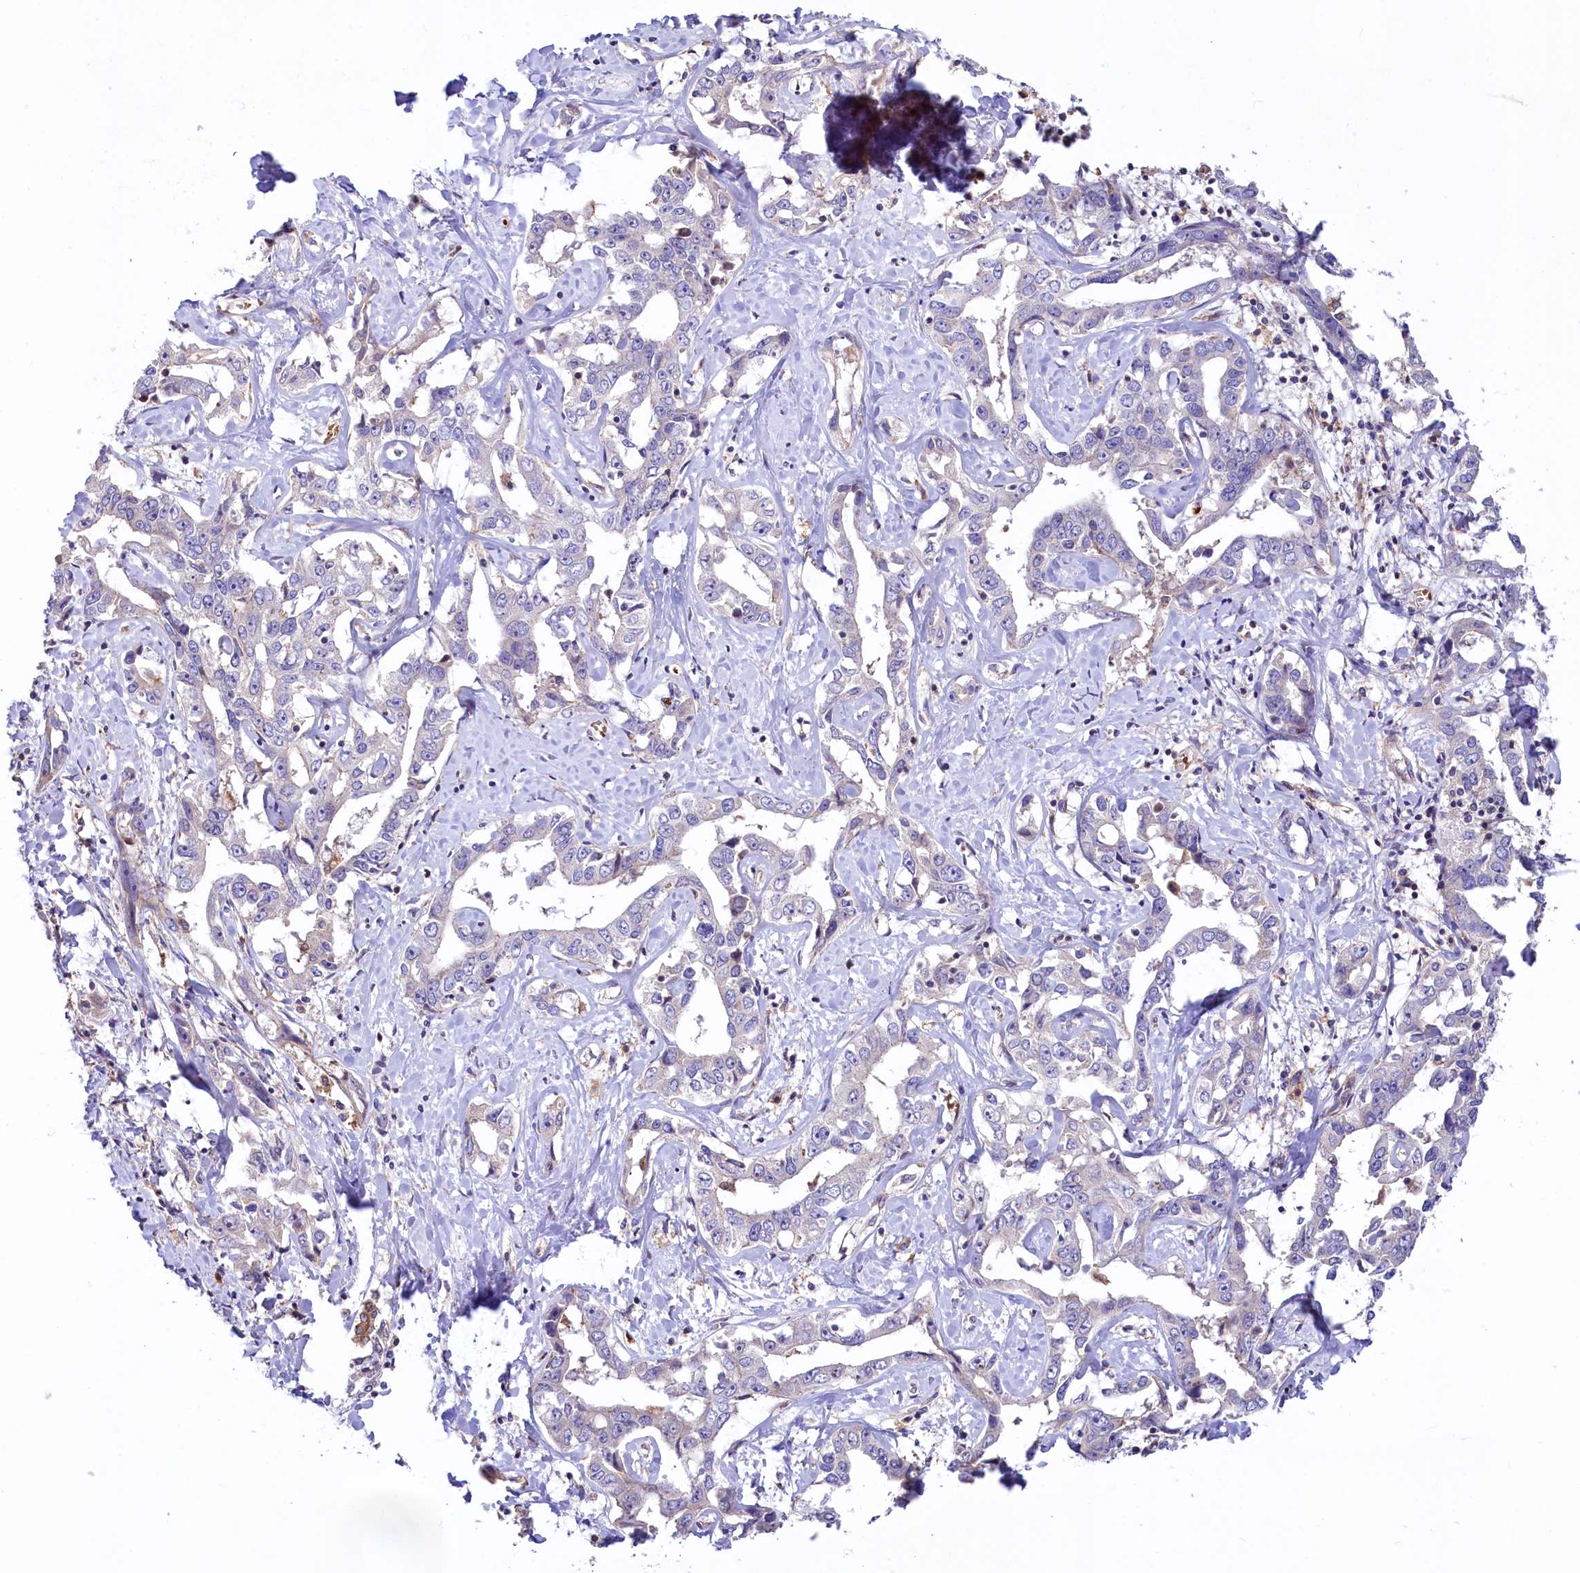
{"staining": {"intensity": "negative", "quantity": "none", "location": "none"}, "tissue": "liver cancer", "cell_type": "Tumor cells", "image_type": "cancer", "snomed": [{"axis": "morphology", "description": "Cholangiocarcinoma"}, {"axis": "topography", "description": "Liver"}], "caption": "Immunohistochemistry (IHC) of cholangiocarcinoma (liver) exhibits no expression in tumor cells. Nuclei are stained in blue.", "gene": "HPS6", "patient": {"sex": "male", "age": 59}}